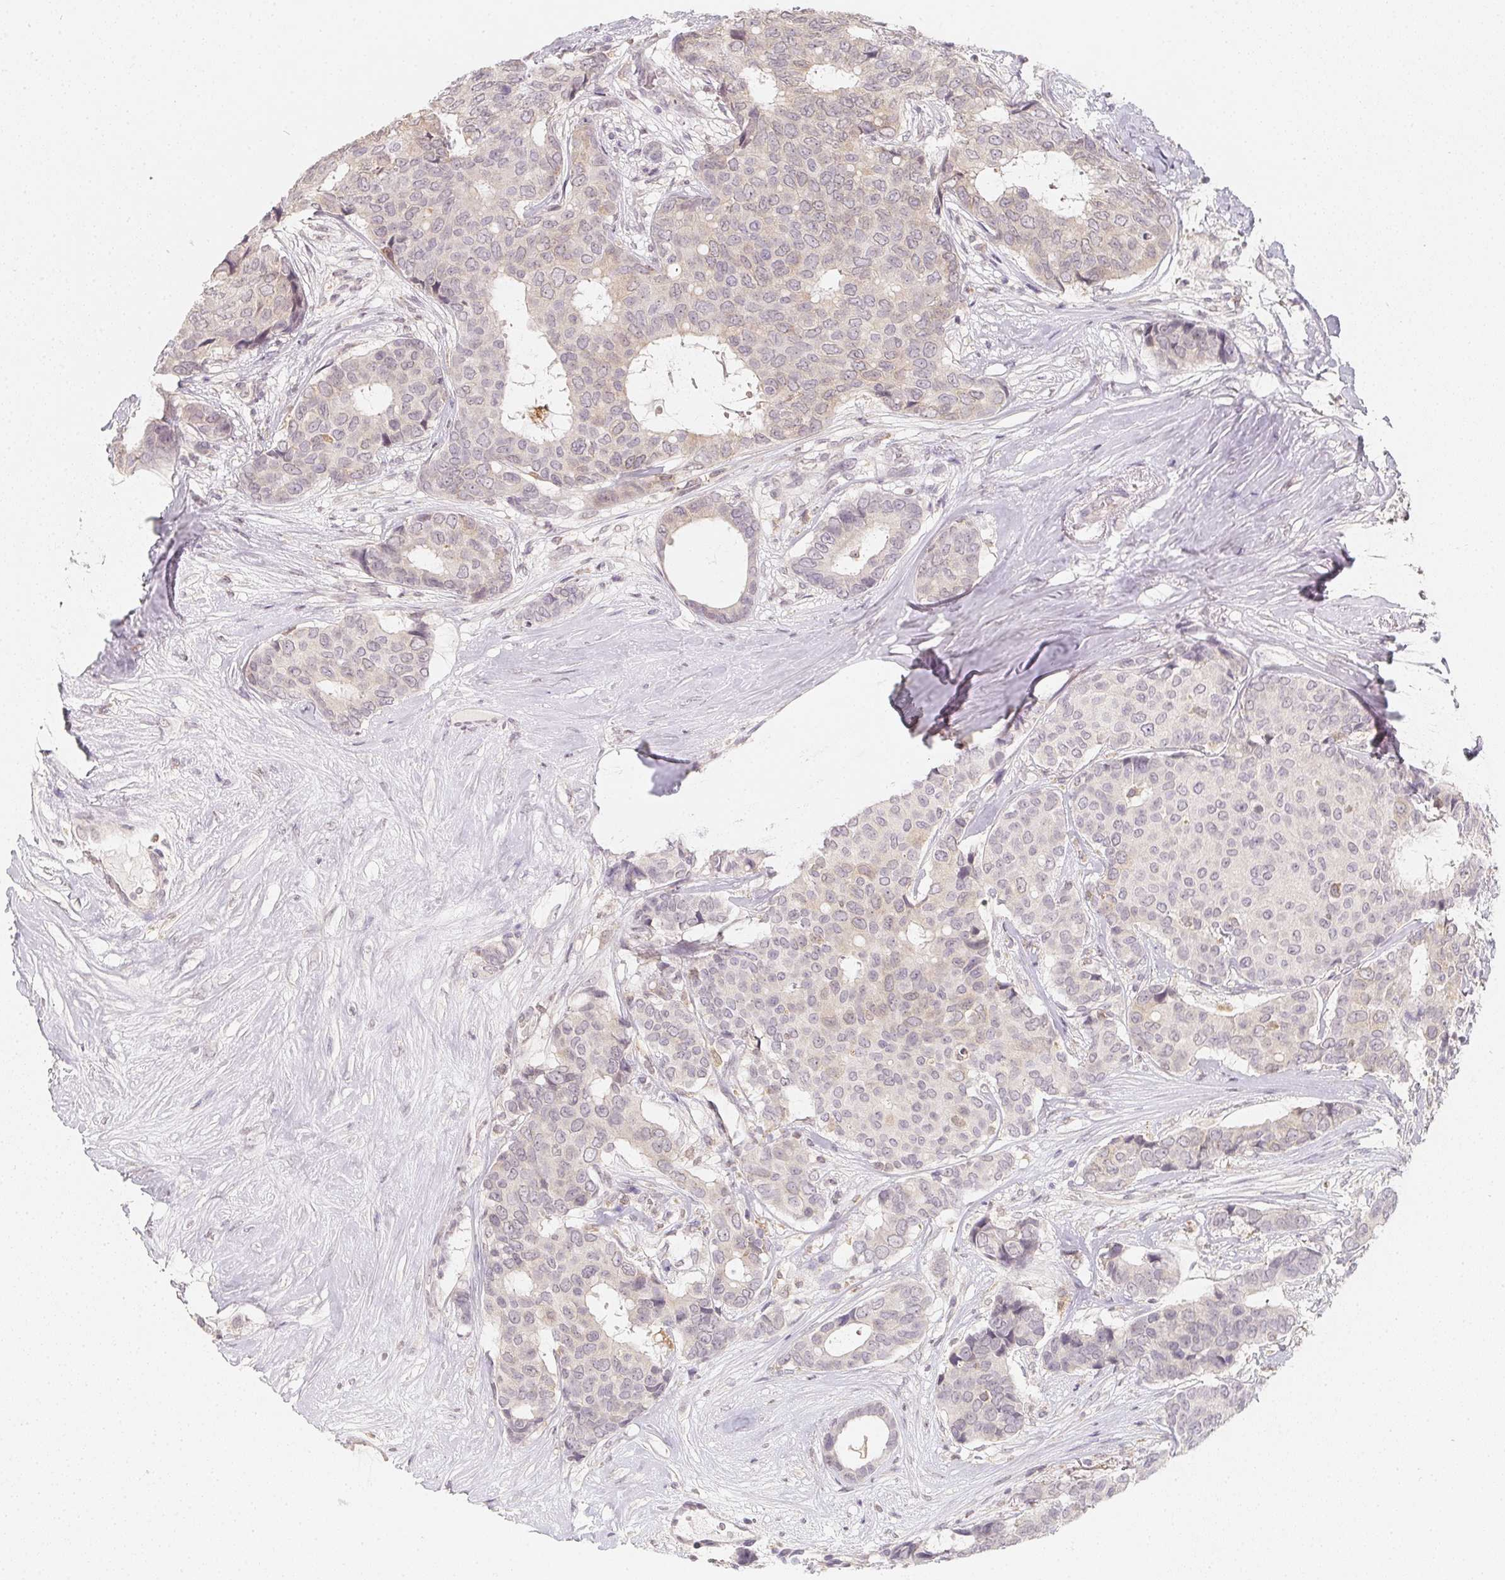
{"staining": {"intensity": "negative", "quantity": "none", "location": "none"}, "tissue": "breast cancer", "cell_type": "Tumor cells", "image_type": "cancer", "snomed": [{"axis": "morphology", "description": "Duct carcinoma"}, {"axis": "topography", "description": "Breast"}], "caption": "Immunohistochemistry of breast intraductal carcinoma demonstrates no staining in tumor cells. (Immunohistochemistry (ihc), brightfield microscopy, high magnification).", "gene": "SOAT1", "patient": {"sex": "female", "age": 75}}